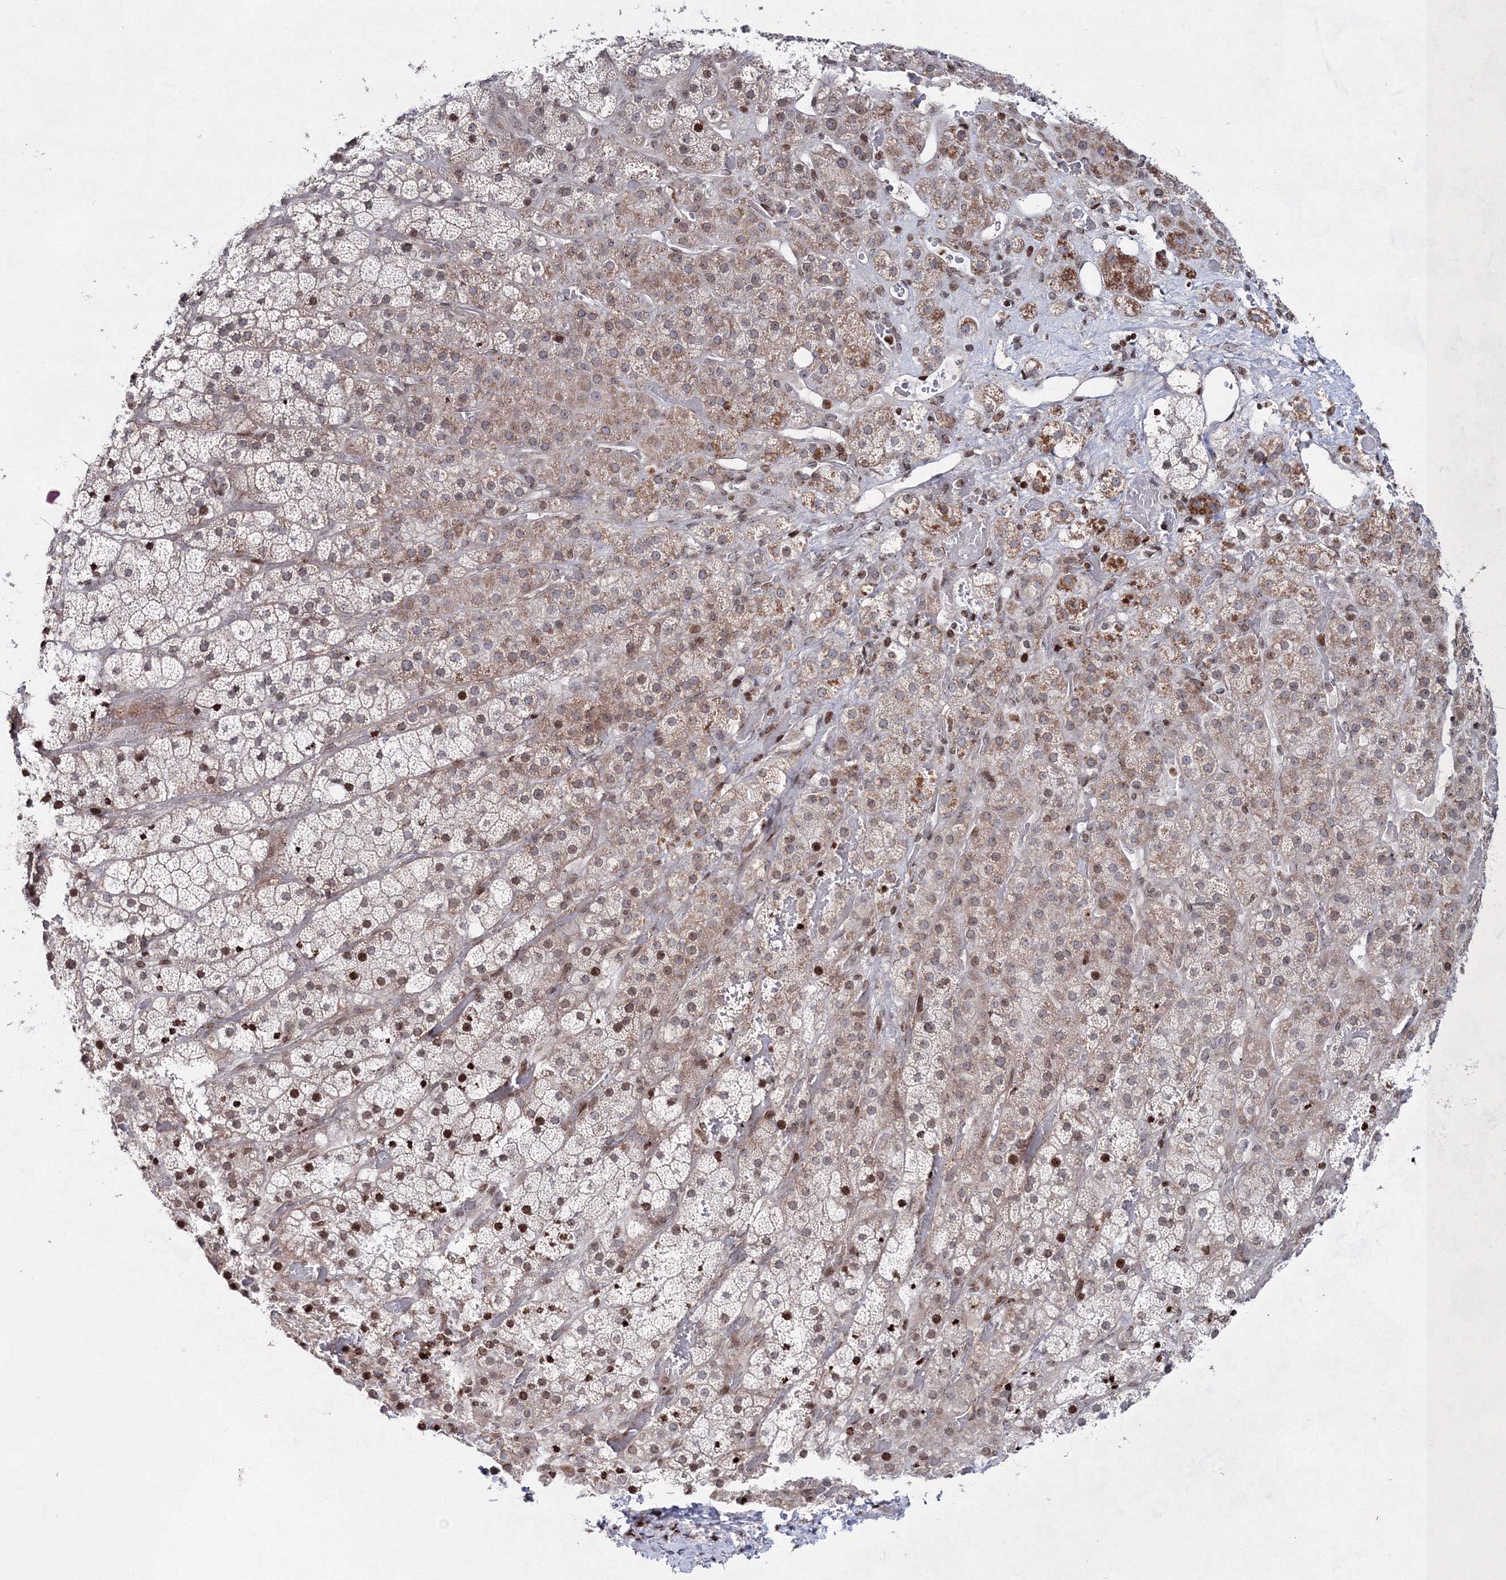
{"staining": {"intensity": "moderate", "quantity": "25%-75%", "location": "cytoplasmic/membranous,nuclear"}, "tissue": "adrenal gland", "cell_type": "Glandular cells", "image_type": "normal", "snomed": [{"axis": "morphology", "description": "Normal tissue, NOS"}, {"axis": "topography", "description": "Adrenal gland"}], "caption": "Protein analysis of normal adrenal gland exhibits moderate cytoplasmic/membranous,nuclear positivity in approximately 25%-75% of glandular cells.", "gene": "SMIM29", "patient": {"sex": "male", "age": 57}}